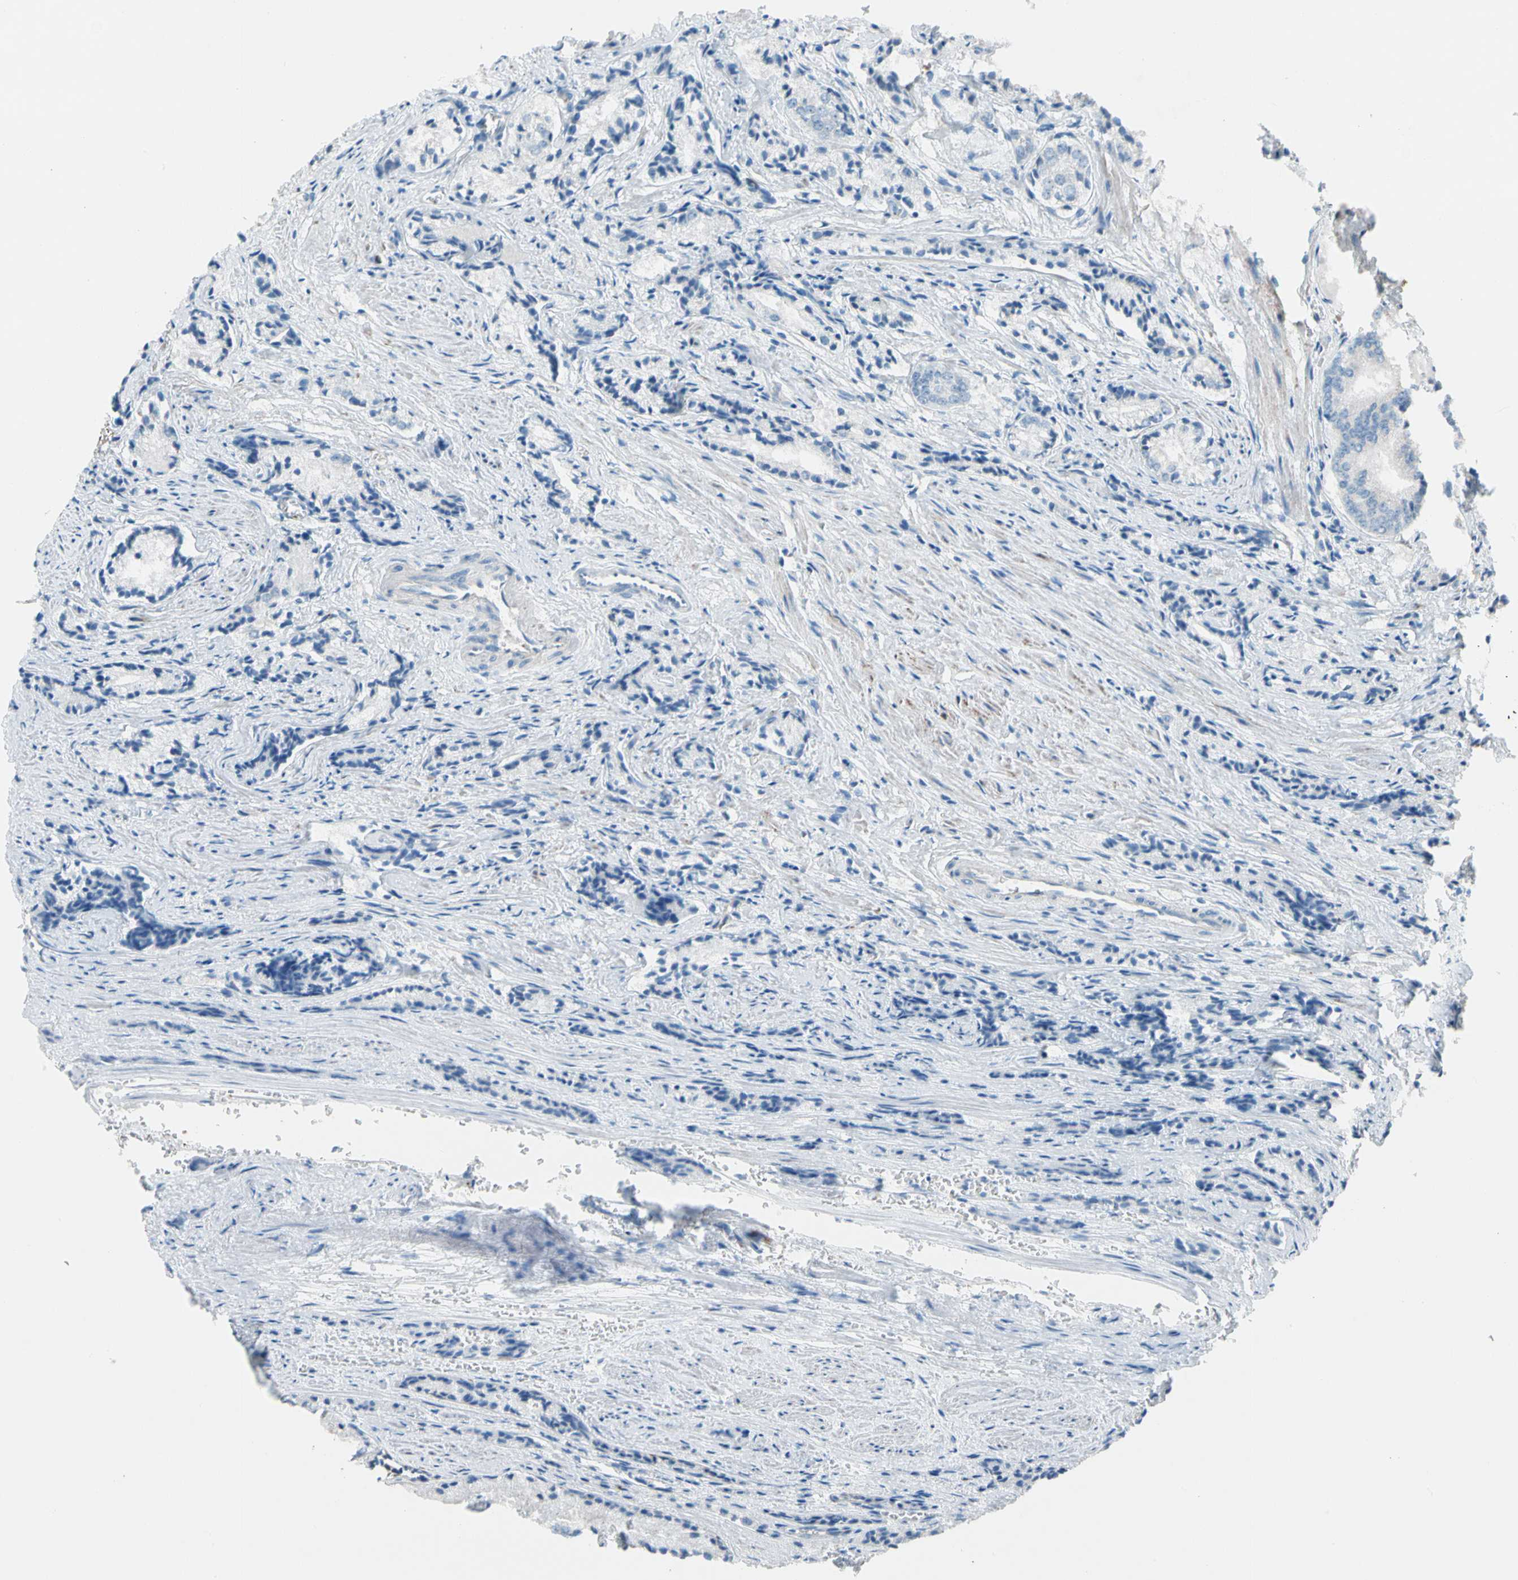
{"staining": {"intensity": "weak", "quantity": "25%-75%", "location": "cytoplasmic/membranous"}, "tissue": "prostate cancer", "cell_type": "Tumor cells", "image_type": "cancer", "snomed": [{"axis": "morphology", "description": "Adenocarcinoma, Low grade"}, {"axis": "topography", "description": "Prostate"}], "caption": "An IHC image of neoplastic tissue is shown. Protein staining in brown labels weak cytoplasmic/membranous positivity in prostate low-grade adenocarcinoma within tumor cells.", "gene": "LY6G6F", "patient": {"sex": "male", "age": 60}}